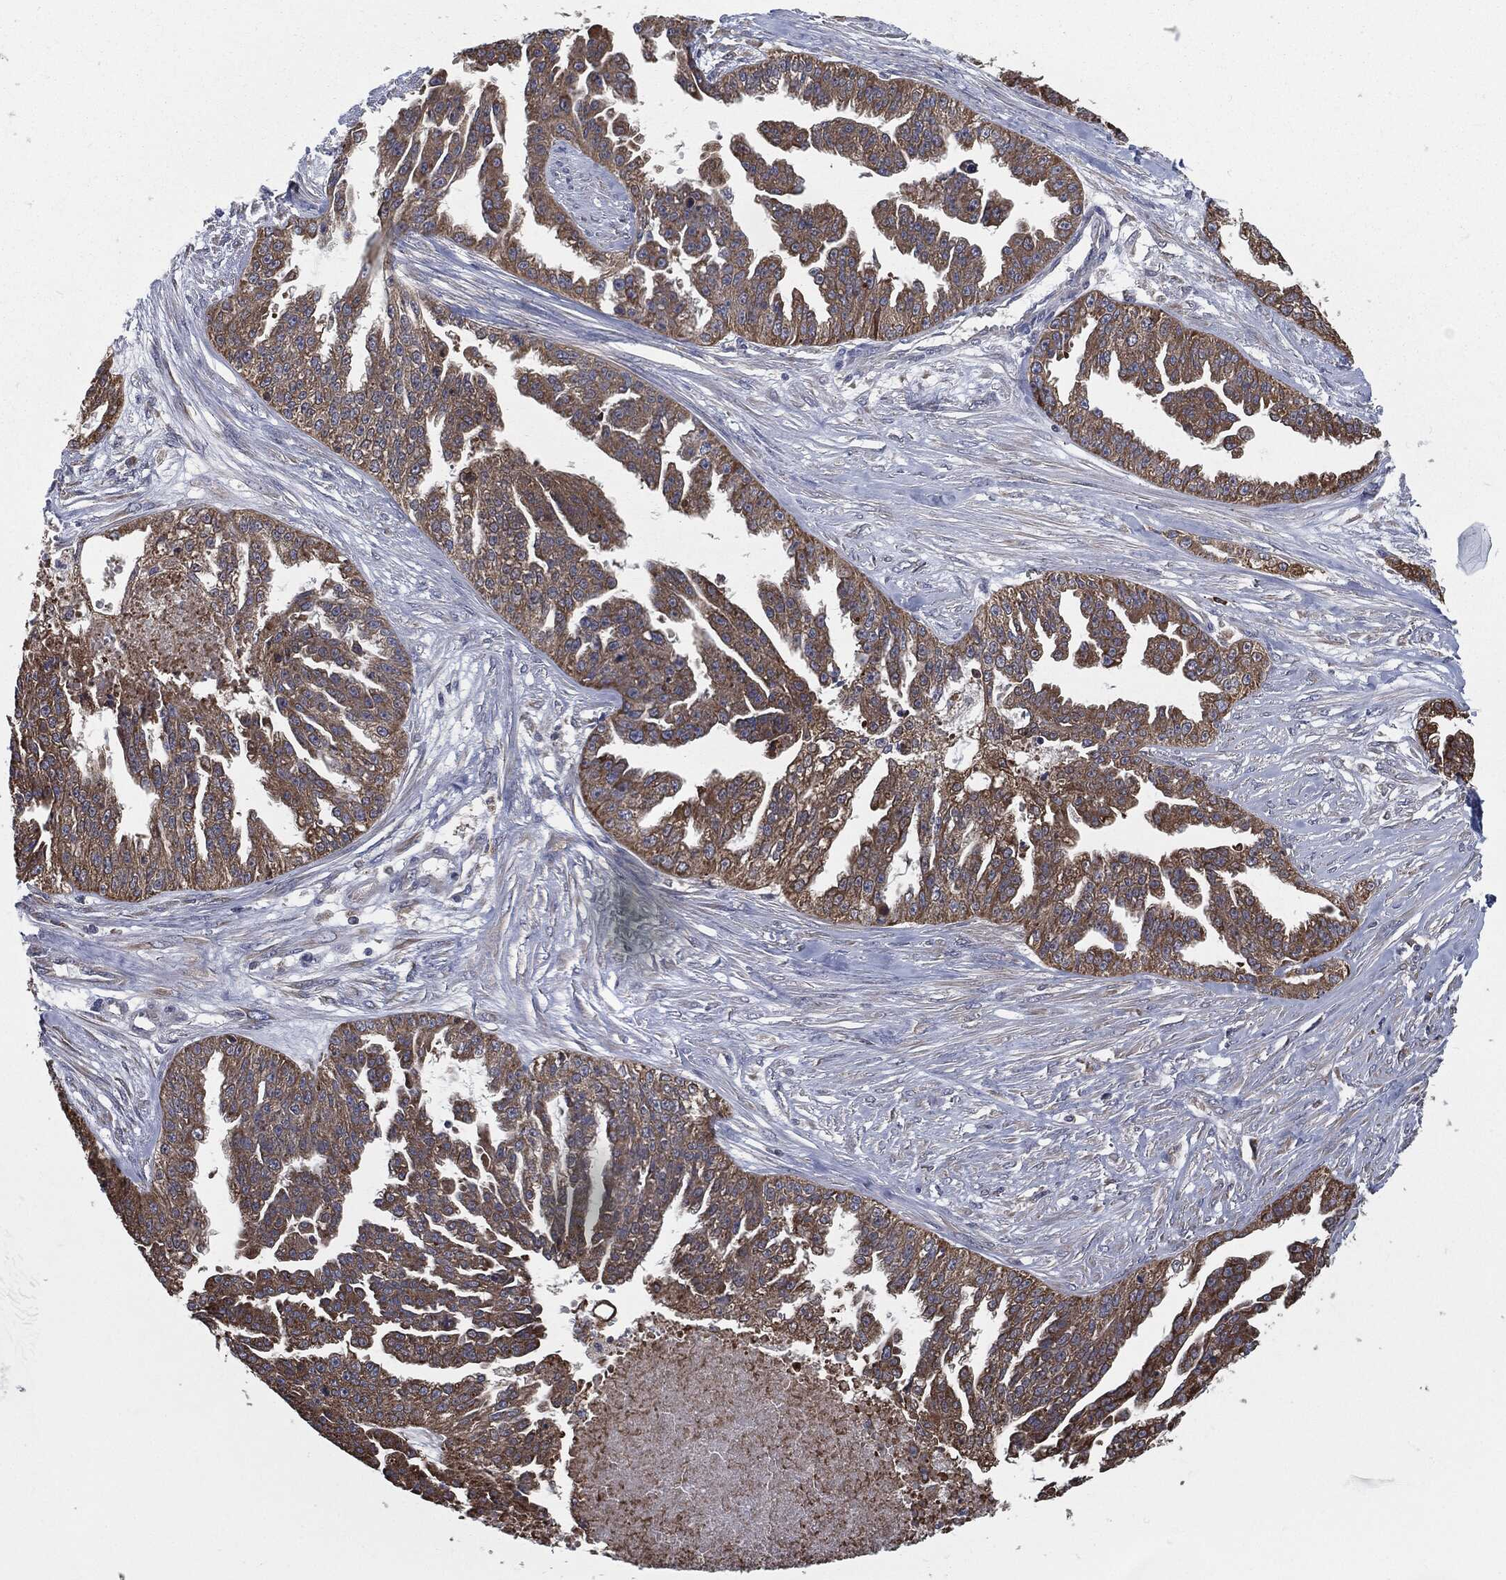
{"staining": {"intensity": "moderate", "quantity": ">75%", "location": "cytoplasmic/membranous"}, "tissue": "ovarian cancer", "cell_type": "Tumor cells", "image_type": "cancer", "snomed": [{"axis": "morphology", "description": "Cystadenocarcinoma, serous, NOS"}, {"axis": "topography", "description": "Ovary"}], "caption": "IHC histopathology image of neoplastic tissue: ovarian serous cystadenocarcinoma stained using IHC displays medium levels of moderate protein expression localized specifically in the cytoplasmic/membranous of tumor cells, appearing as a cytoplasmic/membranous brown color.", "gene": "PRDX4", "patient": {"sex": "female", "age": 58}}